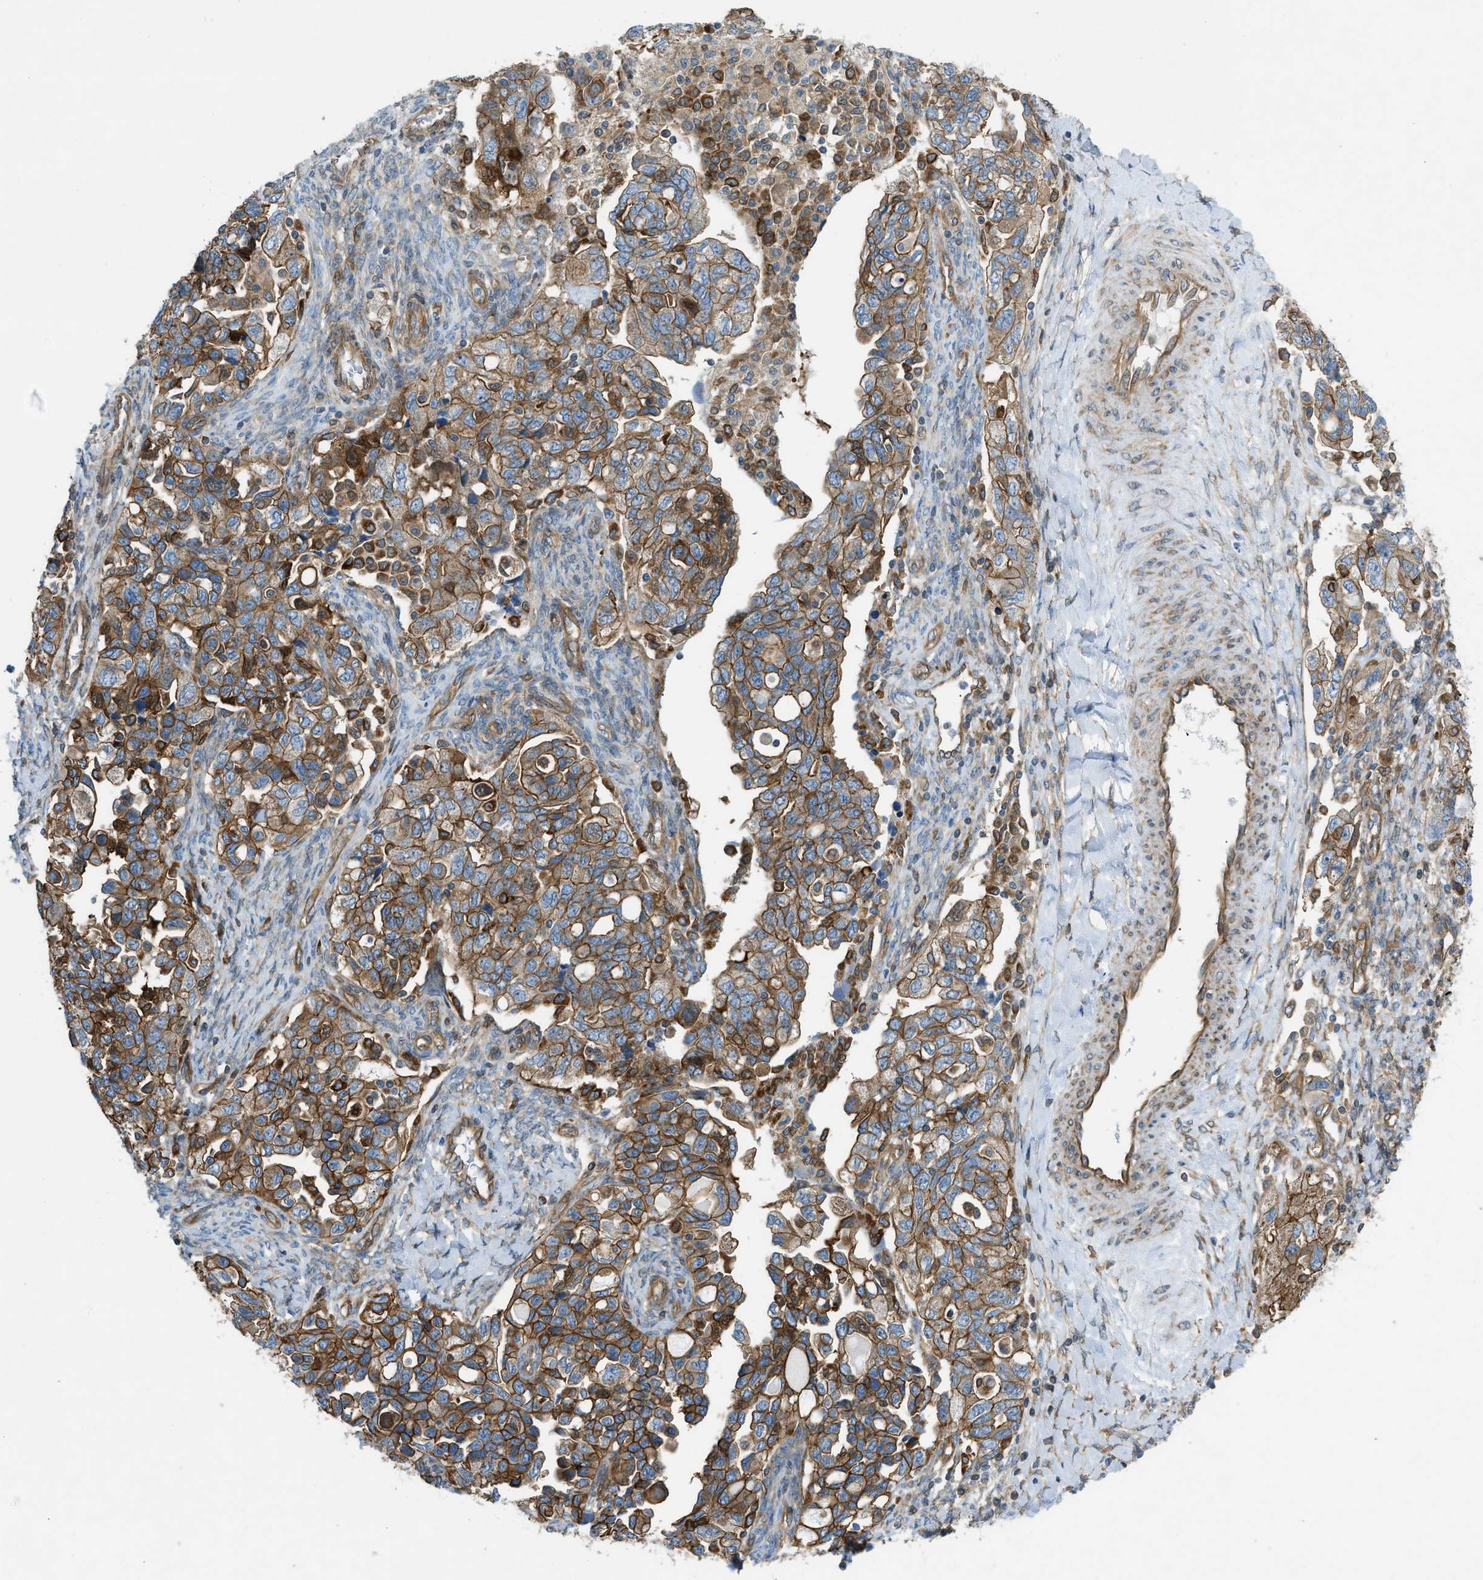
{"staining": {"intensity": "moderate", "quantity": ">75%", "location": "cytoplasmic/membranous"}, "tissue": "ovarian cancer", "cell_type": "Tumor cells", "image_type": "cancer", "snomed": [{"axis": "morphology", "description": "Carcinoma, NOS"}, {"axis": "morphology", "description": "Cystadenocarcinoma, serous, NOS"}, {"axis": "topography", "description": "Ovary"}], "caption": "Tumor cells exhibit medium levels of moderate cytoplasmic/membranous positivity in about >75% of cells in ovarian cancer.", "gene": "DMAC1", "patient": {"sex": "female", "age": 69}}